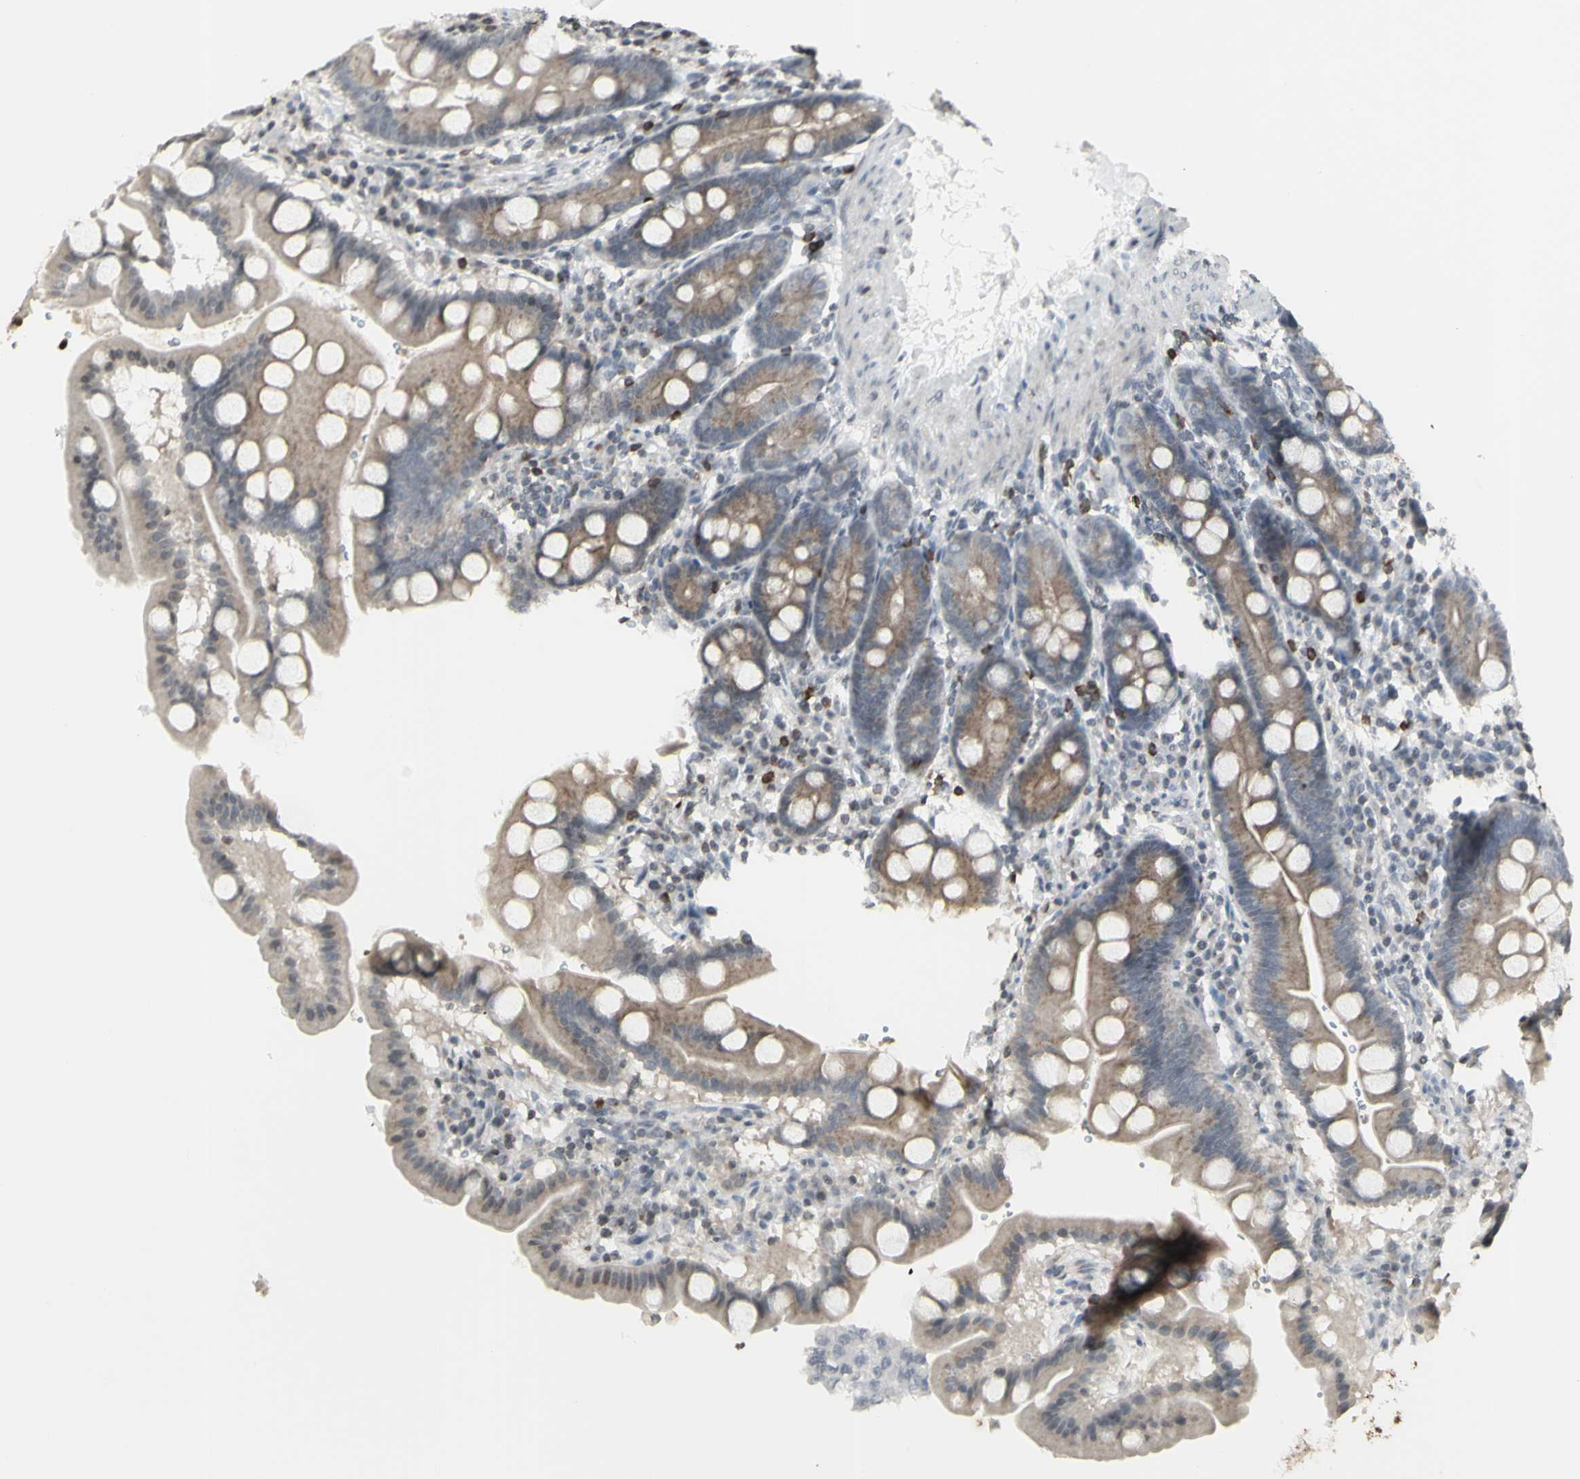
{"staining": {"intensity": "weak", "quantity": "25%-75%", "location": "cytoplasmic/membranous"}, "tissue": "duodenum", "cell_type": "Glandular cells", "image_type": "normal", "snomed": [{"axis": "morphology", "description": "Normal tissue, NOS"}, {"axis": "topography", "description": "Duodenum"}], "caption": "A micrograph showing weak cytoplasmic/membranous expression in approximately 25%-75% of glandular cells in unremarkable duodenum, as visualized by brown immunohistochemical staining.", "gene": "MUC5AC", "patient": {"sex": "male", "age": 50}}